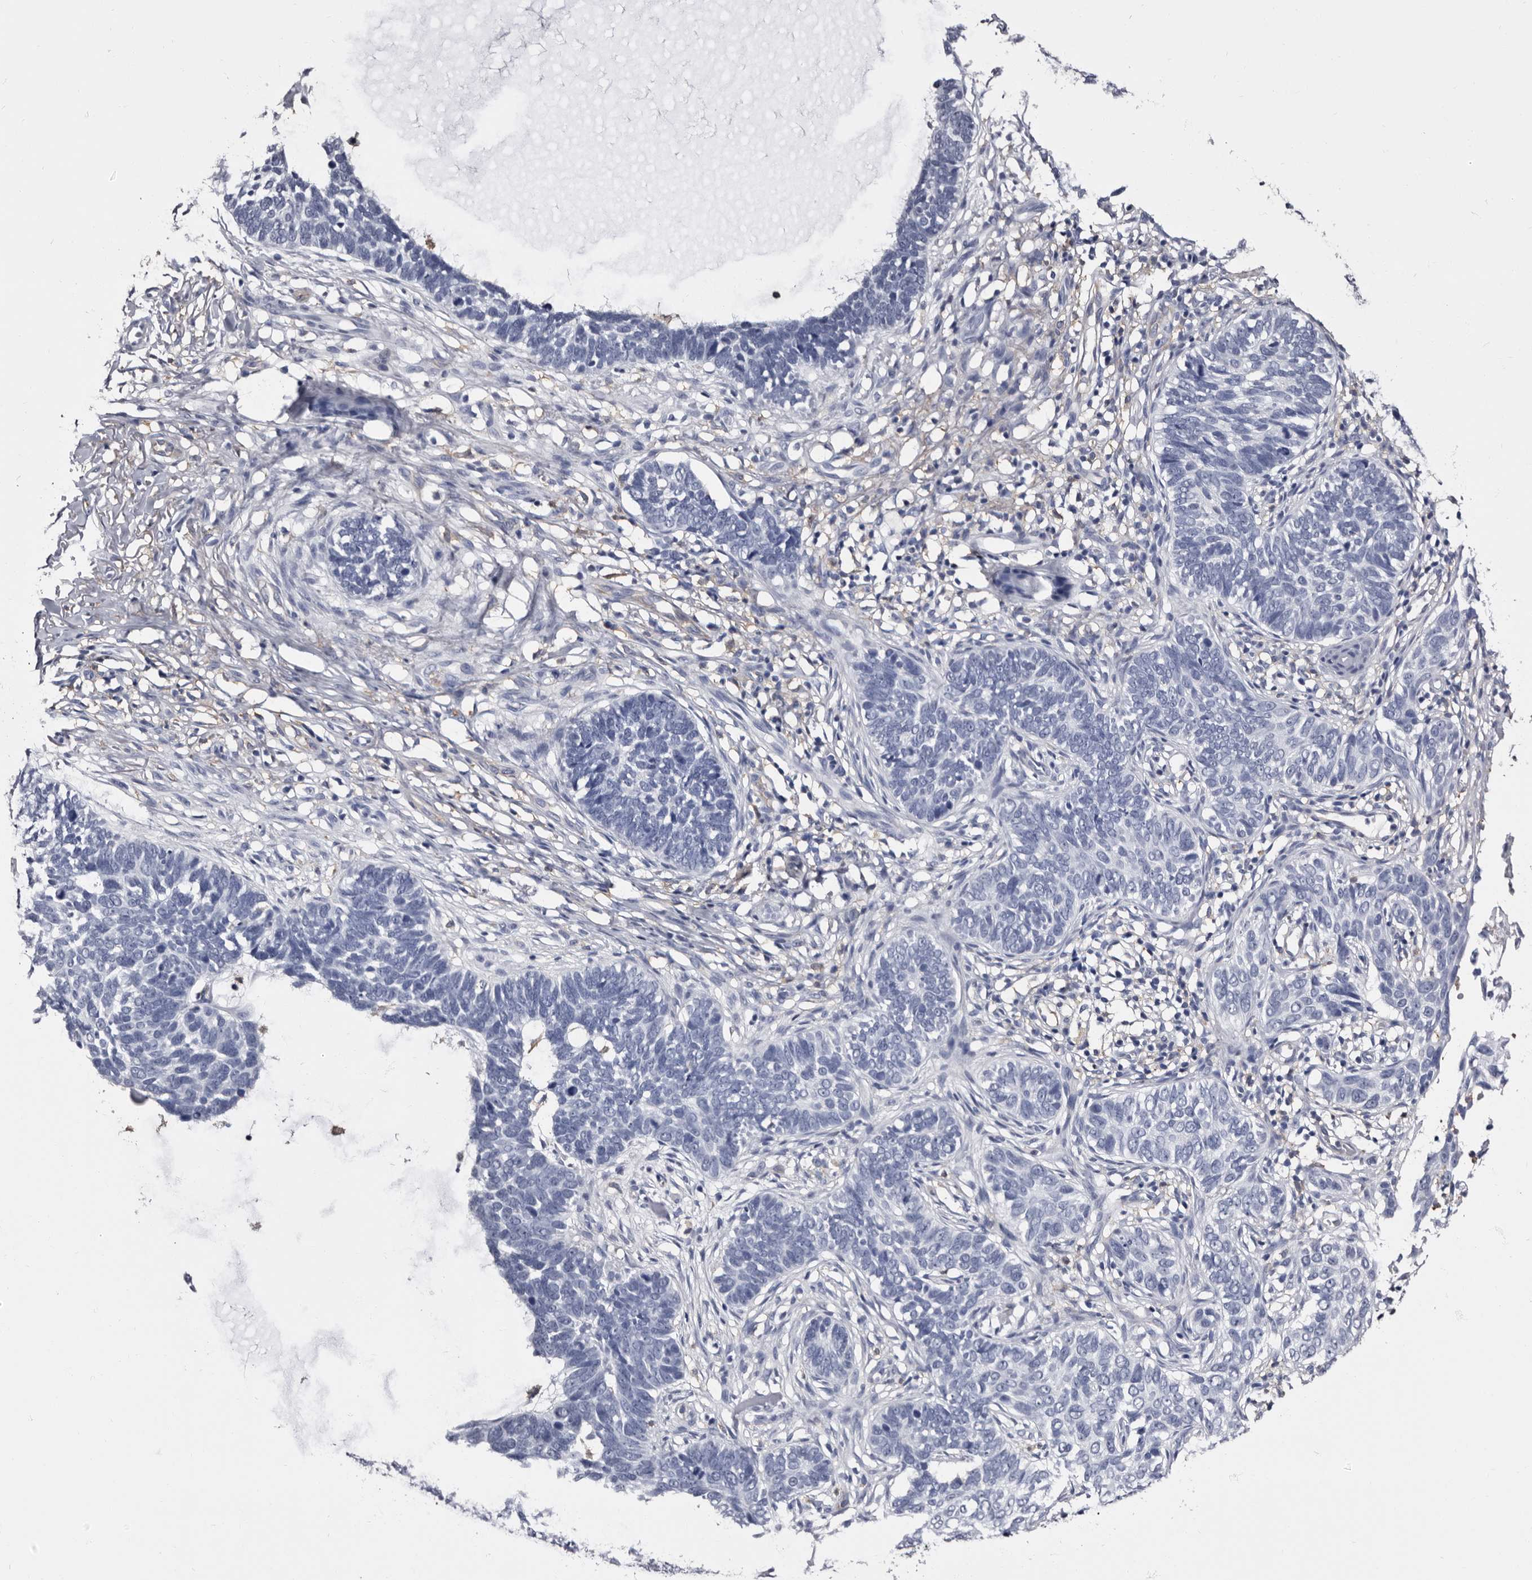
{"staining": {"intensity": "negative", "quantity": "none", "location": "none"}, "tissue": "skin cancer", "cell_type": "Tumor cells", "image_type": "cancer", "snomed": [{"axis": "morphology", "description": "Normal tissue, NOS"}, {"axis": "morphology", "description": "Basal cell carcinoma"}, {"axis": "topography", "description": "Skin"}], "caption": "Immunohistochemistry (IHC) of human skin cancer (basal cell carcinoma) shows no staining in tumor cells.", "gene": "EPB41L3", "patient": {"sex": "male", "age": 77}}